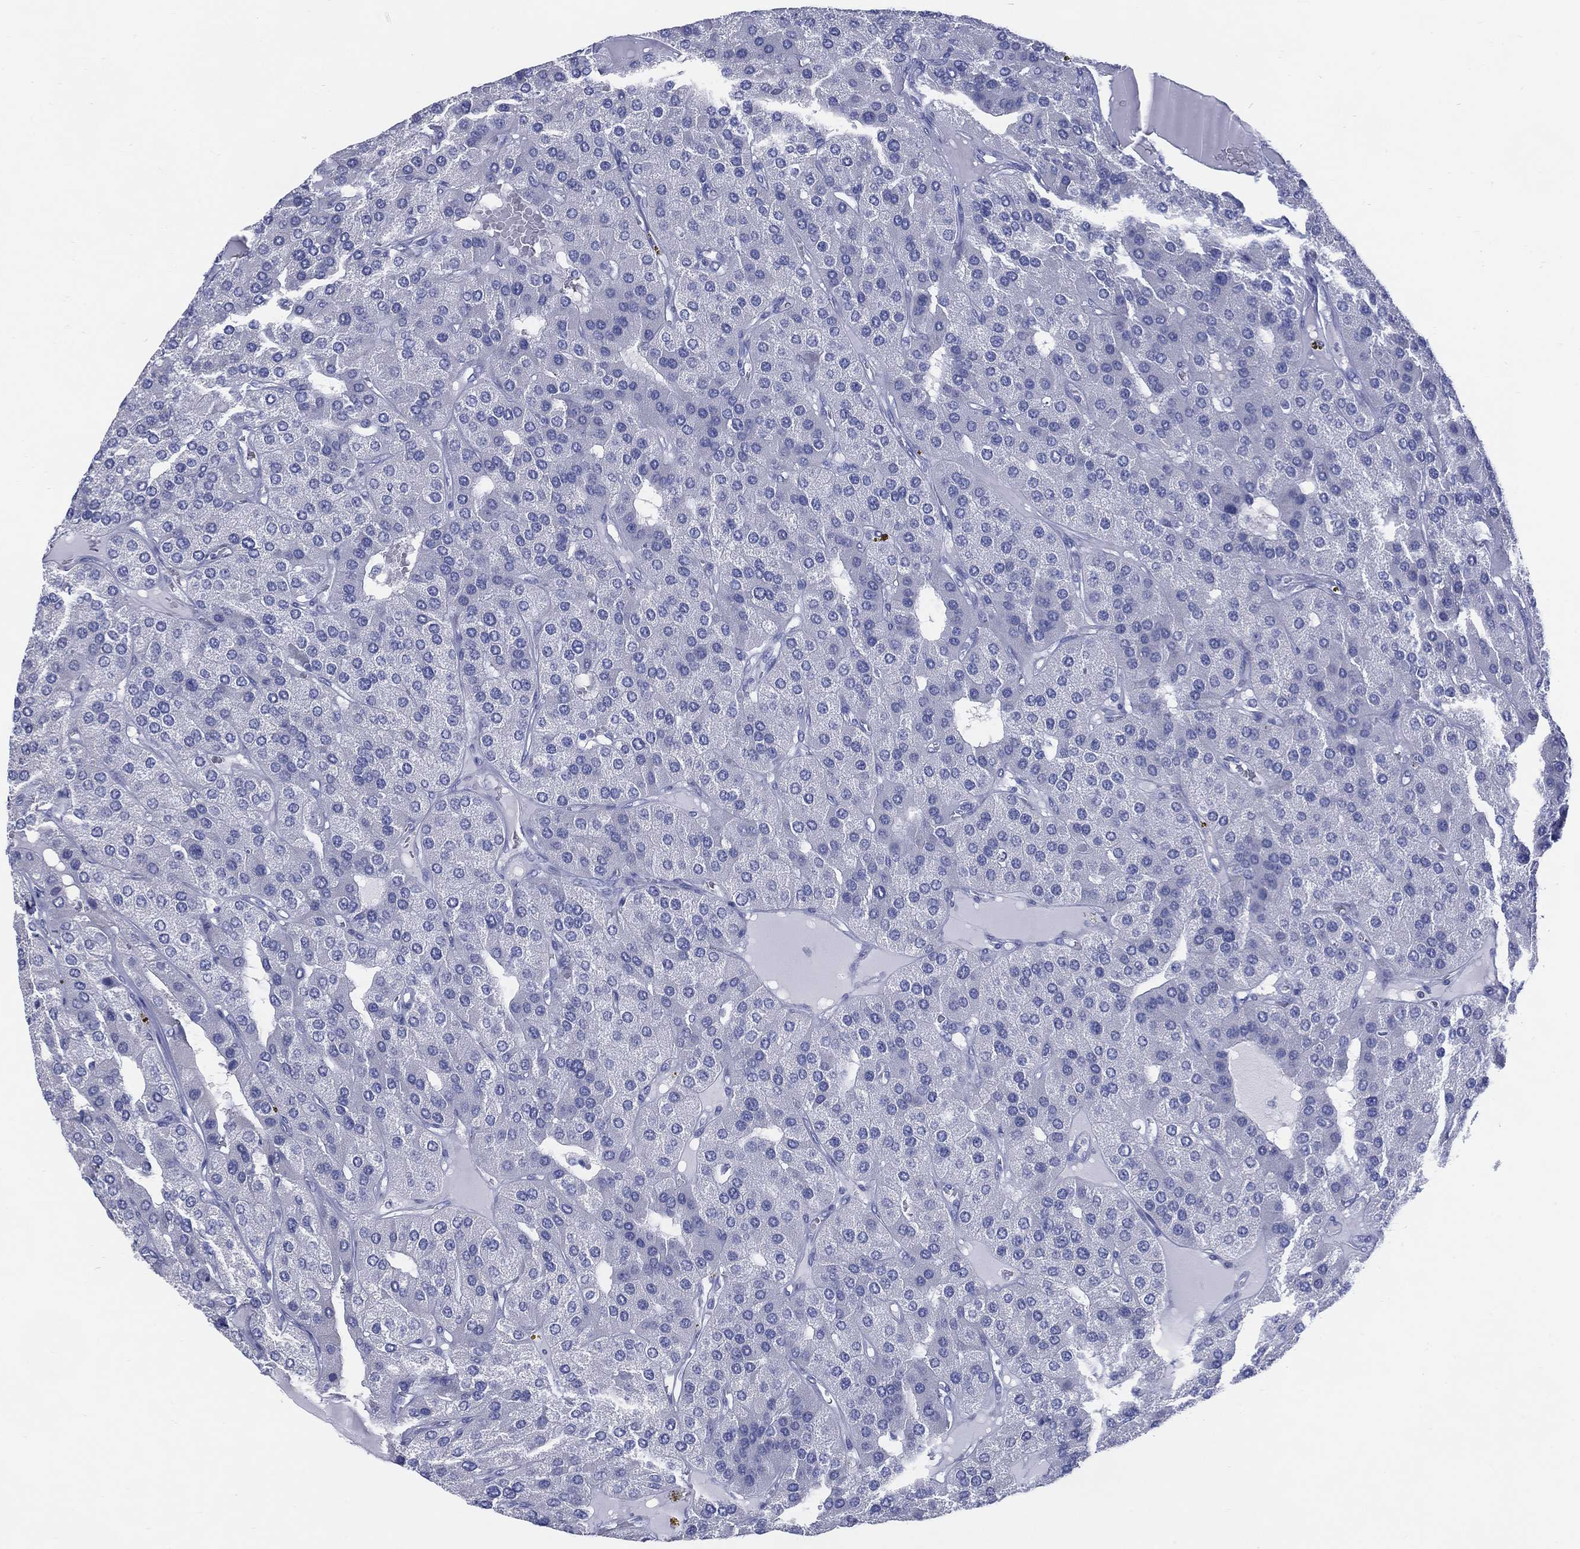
{"staining": {"intensity": "negative", "quantity": "none", "location": "none"}, "tissue": "parathyroid gland", "cell_type": "Glandular cells", "image_type": "normal", "snomed": [{"axis": "morphology", "description": "Normal tissue, NOS"}, {"axis": "morphology", "description": "Adenoma, NOS"}, {"axis": "topography", "description": "Parathyroid gland"}], "caption": "DAB (3,3'-diaminobenzidine) immunohistochemical staining of benign parathyroid gland shows no significant staining in glandular cells.", "gene": "ENSG00000285953", "patient": {"sex": "female", "age": 86}}